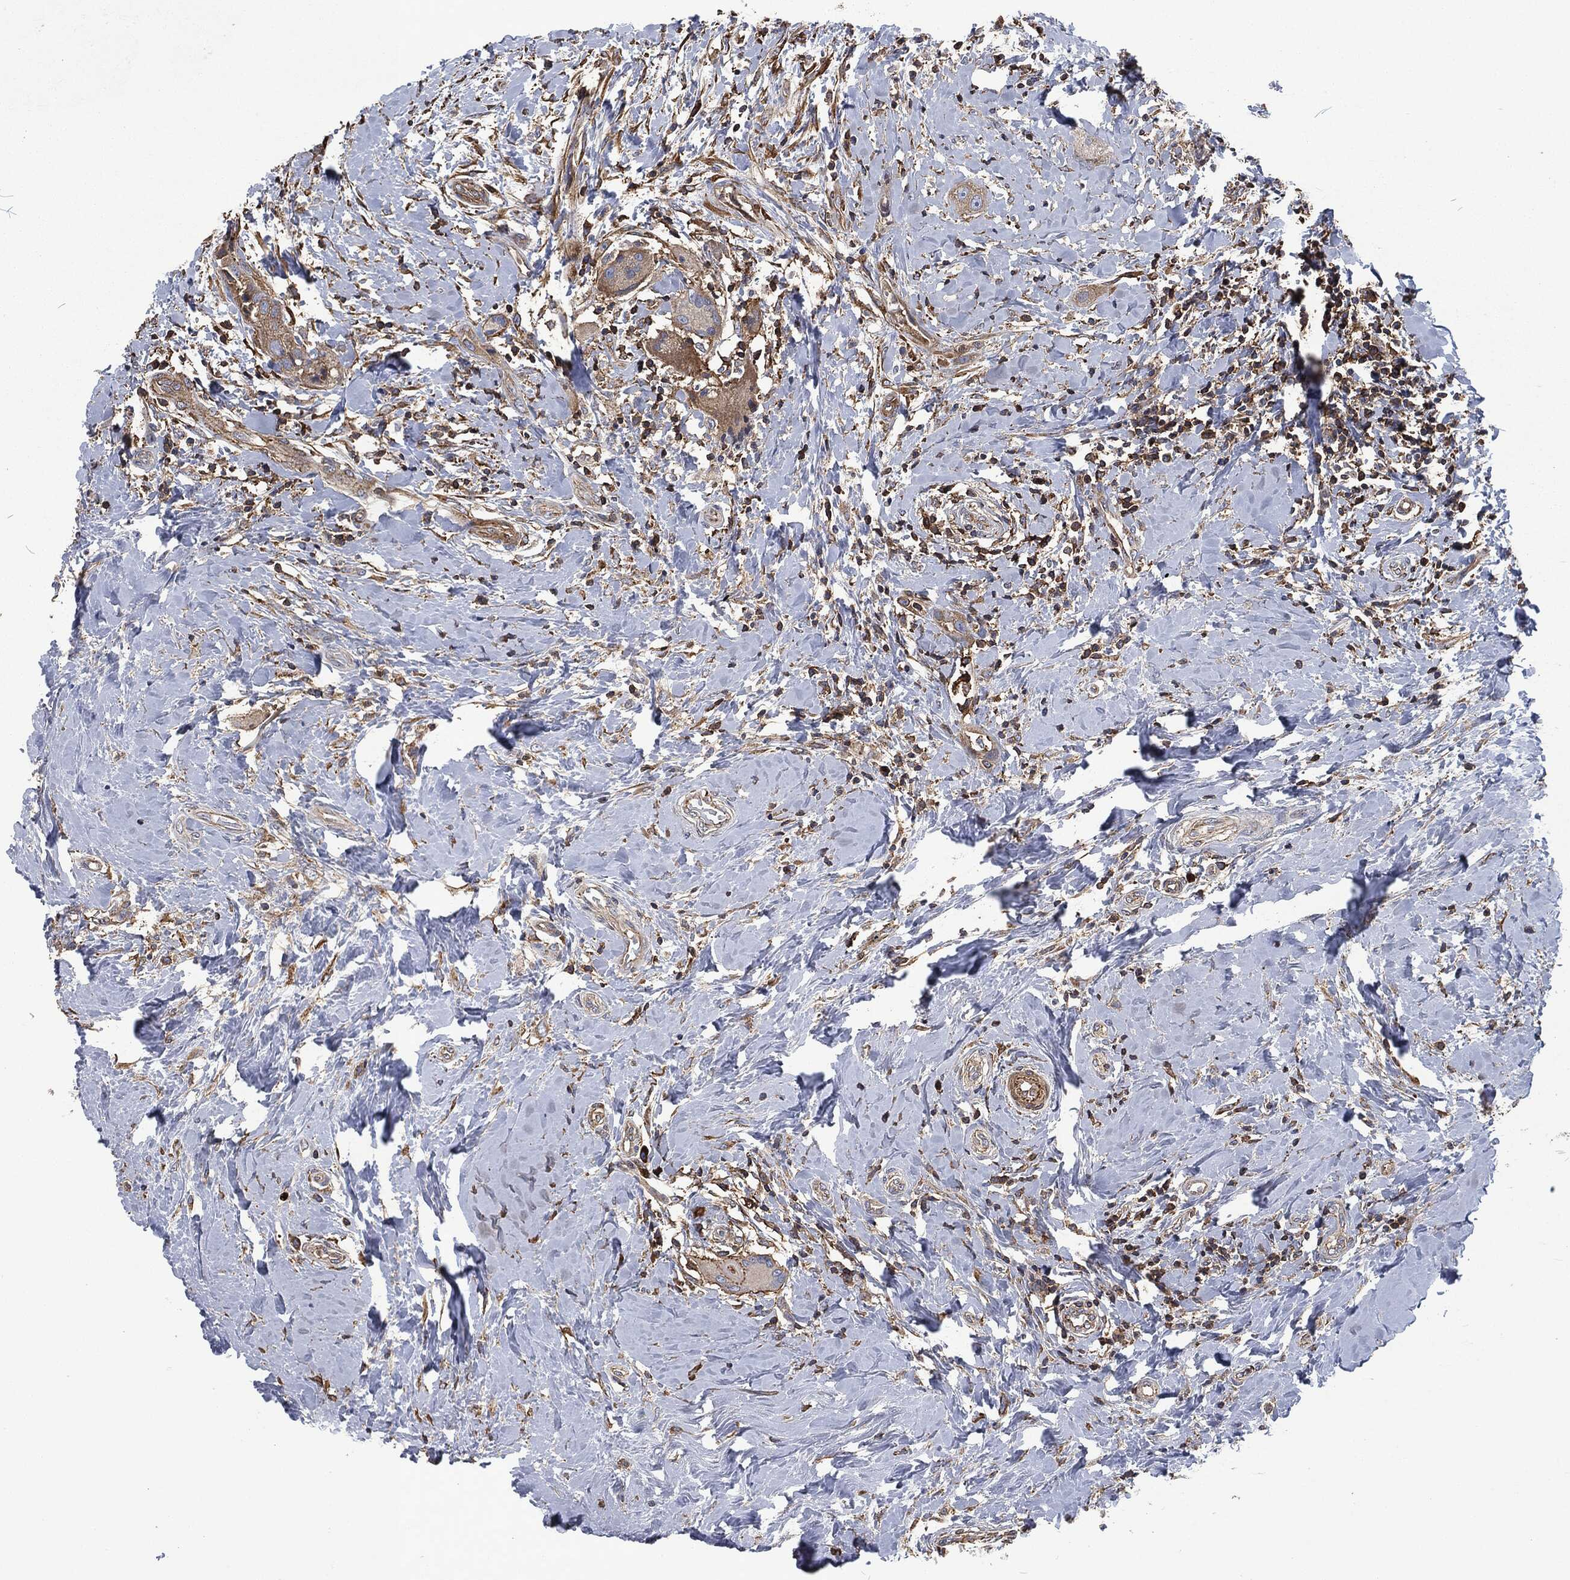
{"staining": {"intensity": "weak", "quantity": "25%-75%", "location": "cytoplasmic/membranous"}, "tissue": "head and neck cancer", "cell_type": "Tumor cells", "image_type": "cancer", "snomed": [{"axis": "morphology", "description": "Normal tissue, NOS"}, {"axis": "morphology", "description": "Squamous cell carcinoma, NOS"}, {"axis": "topography", "description": "Skeletal muscle"}, {"axis": "topography", "description": "Head-Neck"}], "caption": "Immunohistochemistry histopathology image of neoplastic tissue: human head and neck cancer stained using immunohistochemistry shows low levels of weak protein expression localized specifically in the cytoplasmic/membranous of tumor cells, appearing as a cytoplasmic/membranous brown color.", "gene": "LGALS9", "patient": {"sex": "male", "age": 51}}